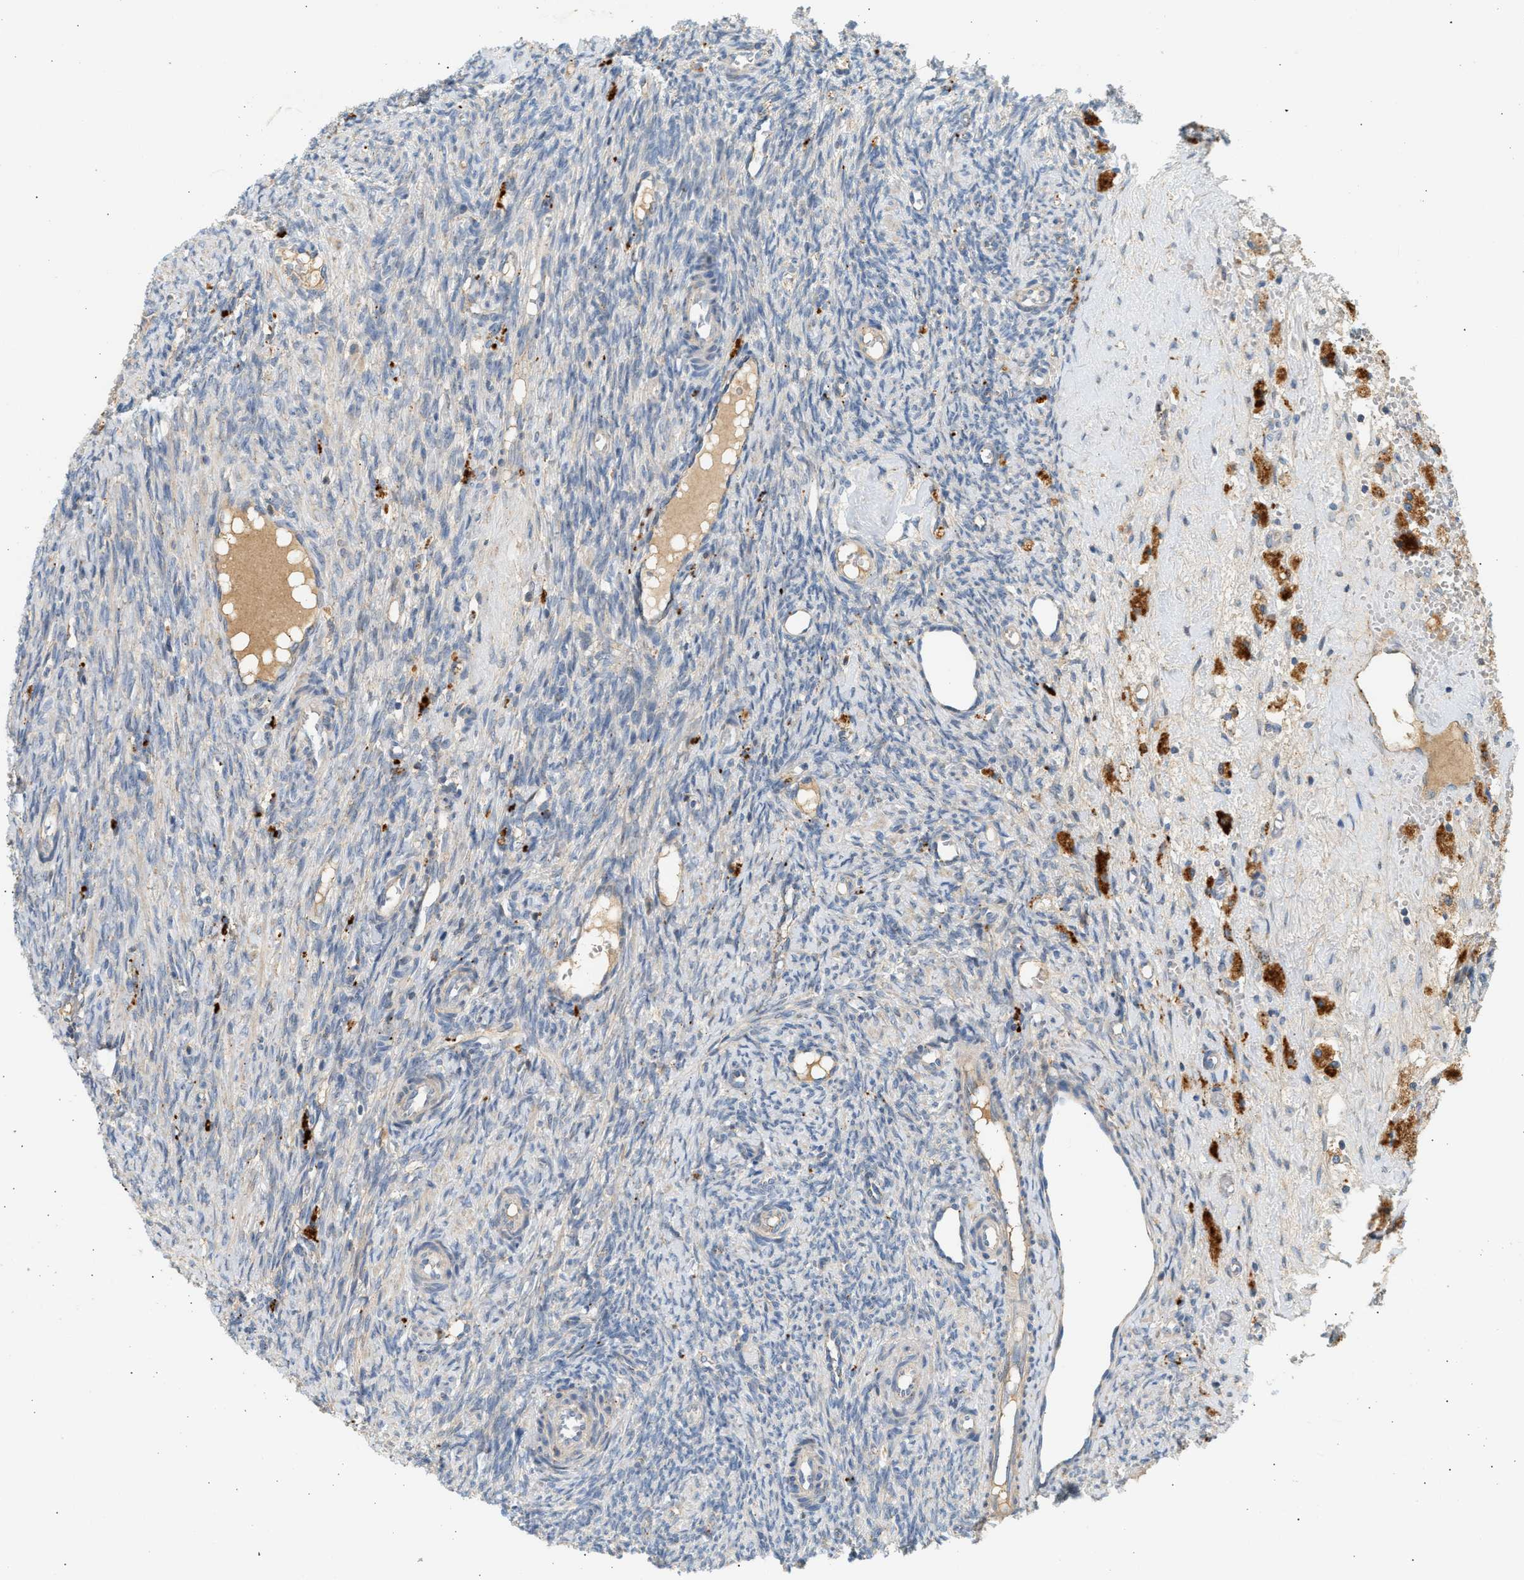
{"staining": {"intensity": "moderate", "quantity": ">75%", "location": "cytoplasmic/membranous"}, "tissue": "ovary", "cell_type": "Follicle cells", "image_type": "normal", "snomed": [{"axis": "morphology", "description": "Normal tissue, NOS"}, {"axis": "topography", "description": "Ovary"}], "caption": "A brown stain shows moderate cytoplasmic/membranous positivity of a protein in follicle cells of unremarkable human ovary. (brown staining indicates protein expression, while blue staining denotes nuclei).", "gene": "ENTHD1", "patient": {"sex": "female", "age": 41}}